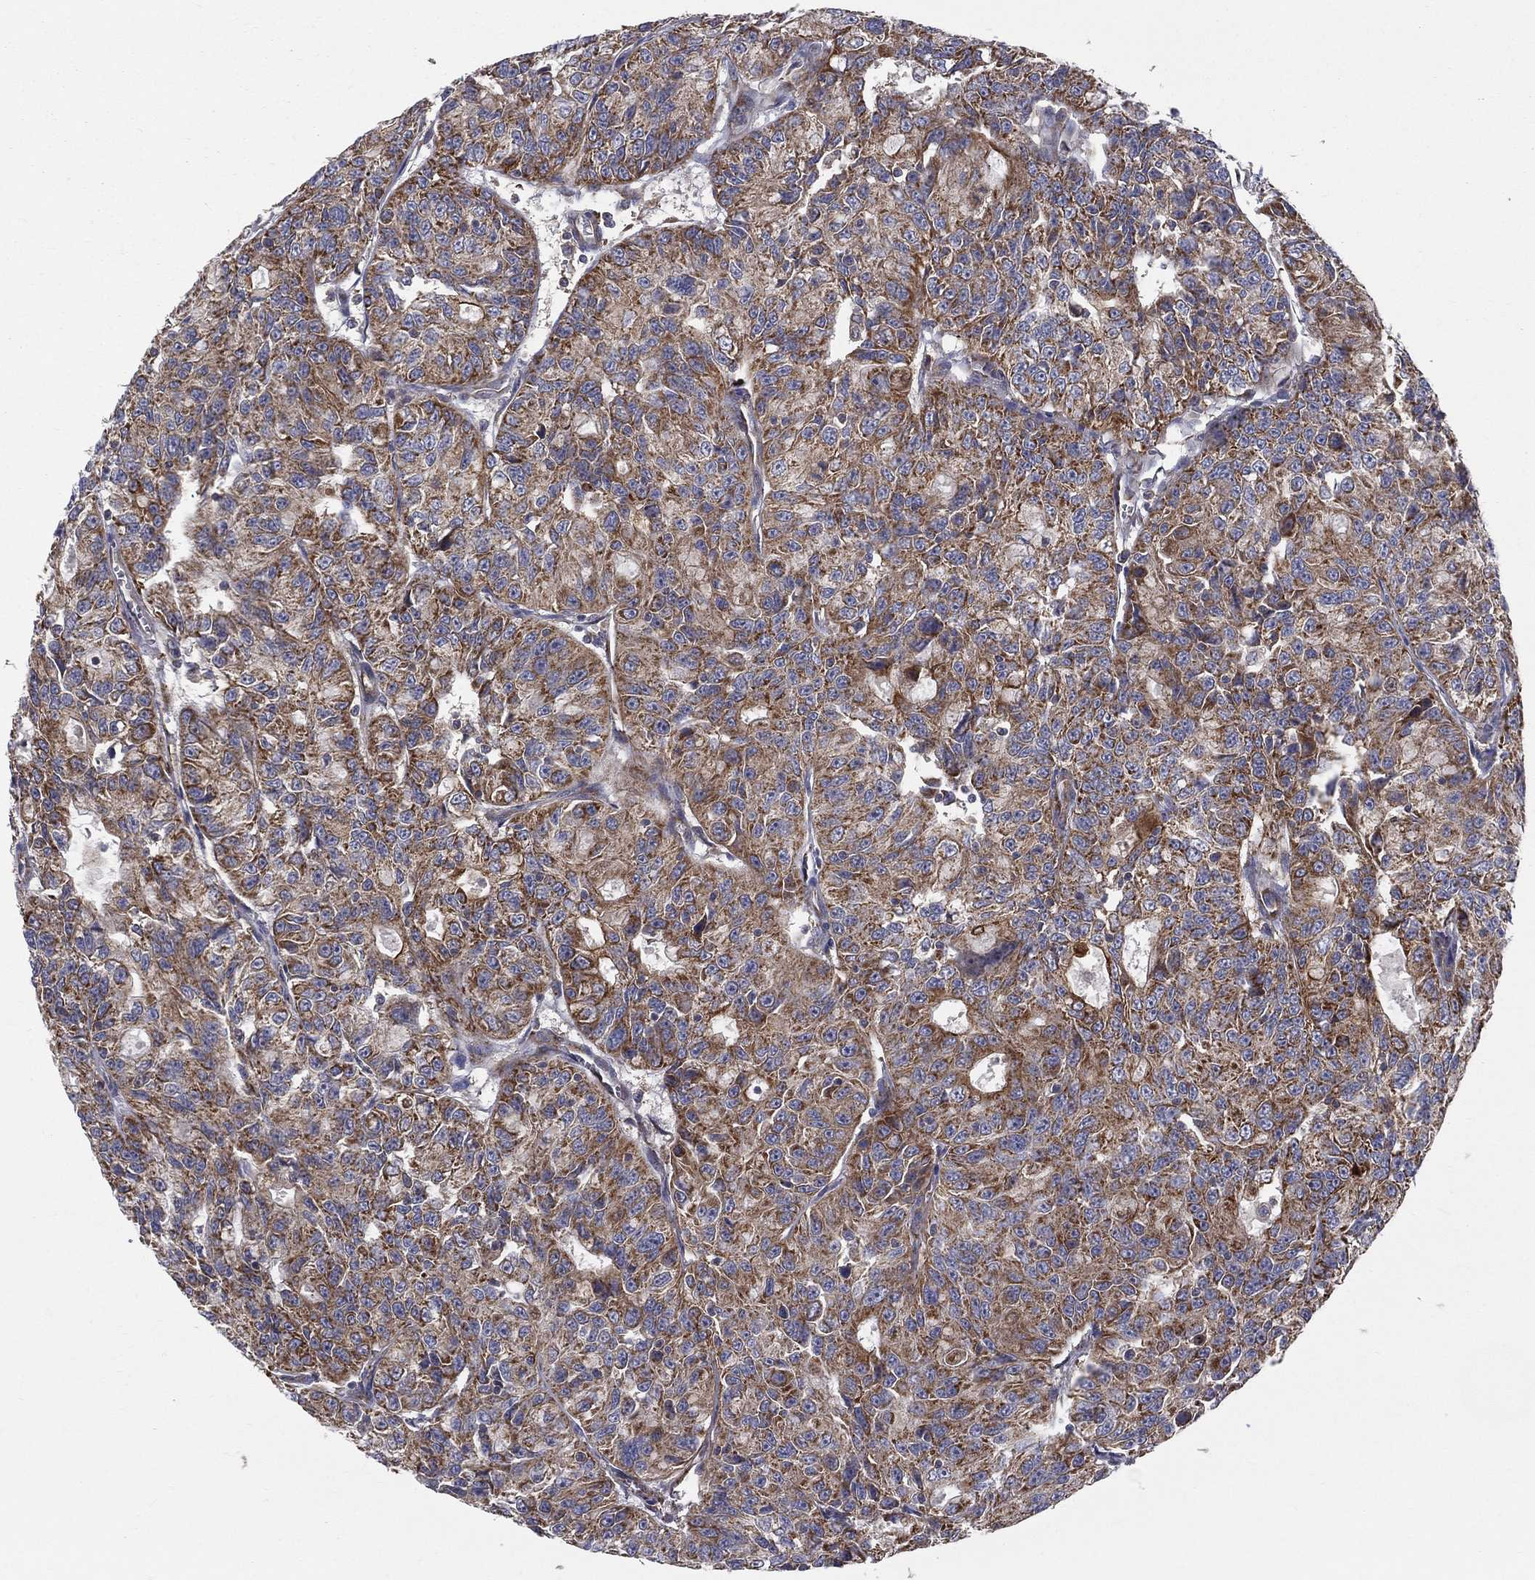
{"staining": {"intensity": "strong", "quantity": ">75%", "location": "cytoplasmic/membranous"}, "tissue": "urothelial cancer", "cell_type": "Tumor cells", "image_type": "cancer", "snomed": [{"axis": "morphology", "description": "Urothelial carcinoma, NOS"}, {"axis": "morphology", "description": "Urothelial carcinoma, High grade"}, {"axis": "topography", "description": "Urinary bladder"}], "caption": "There is high levels of strong cytoplasmic/membranous staining in tumor cells of urothelial cancer, as demonstrated by immunohistochemical staining (brown color).", "gene": "MIX23", "patient": {"sex": "female", "age": 73}}